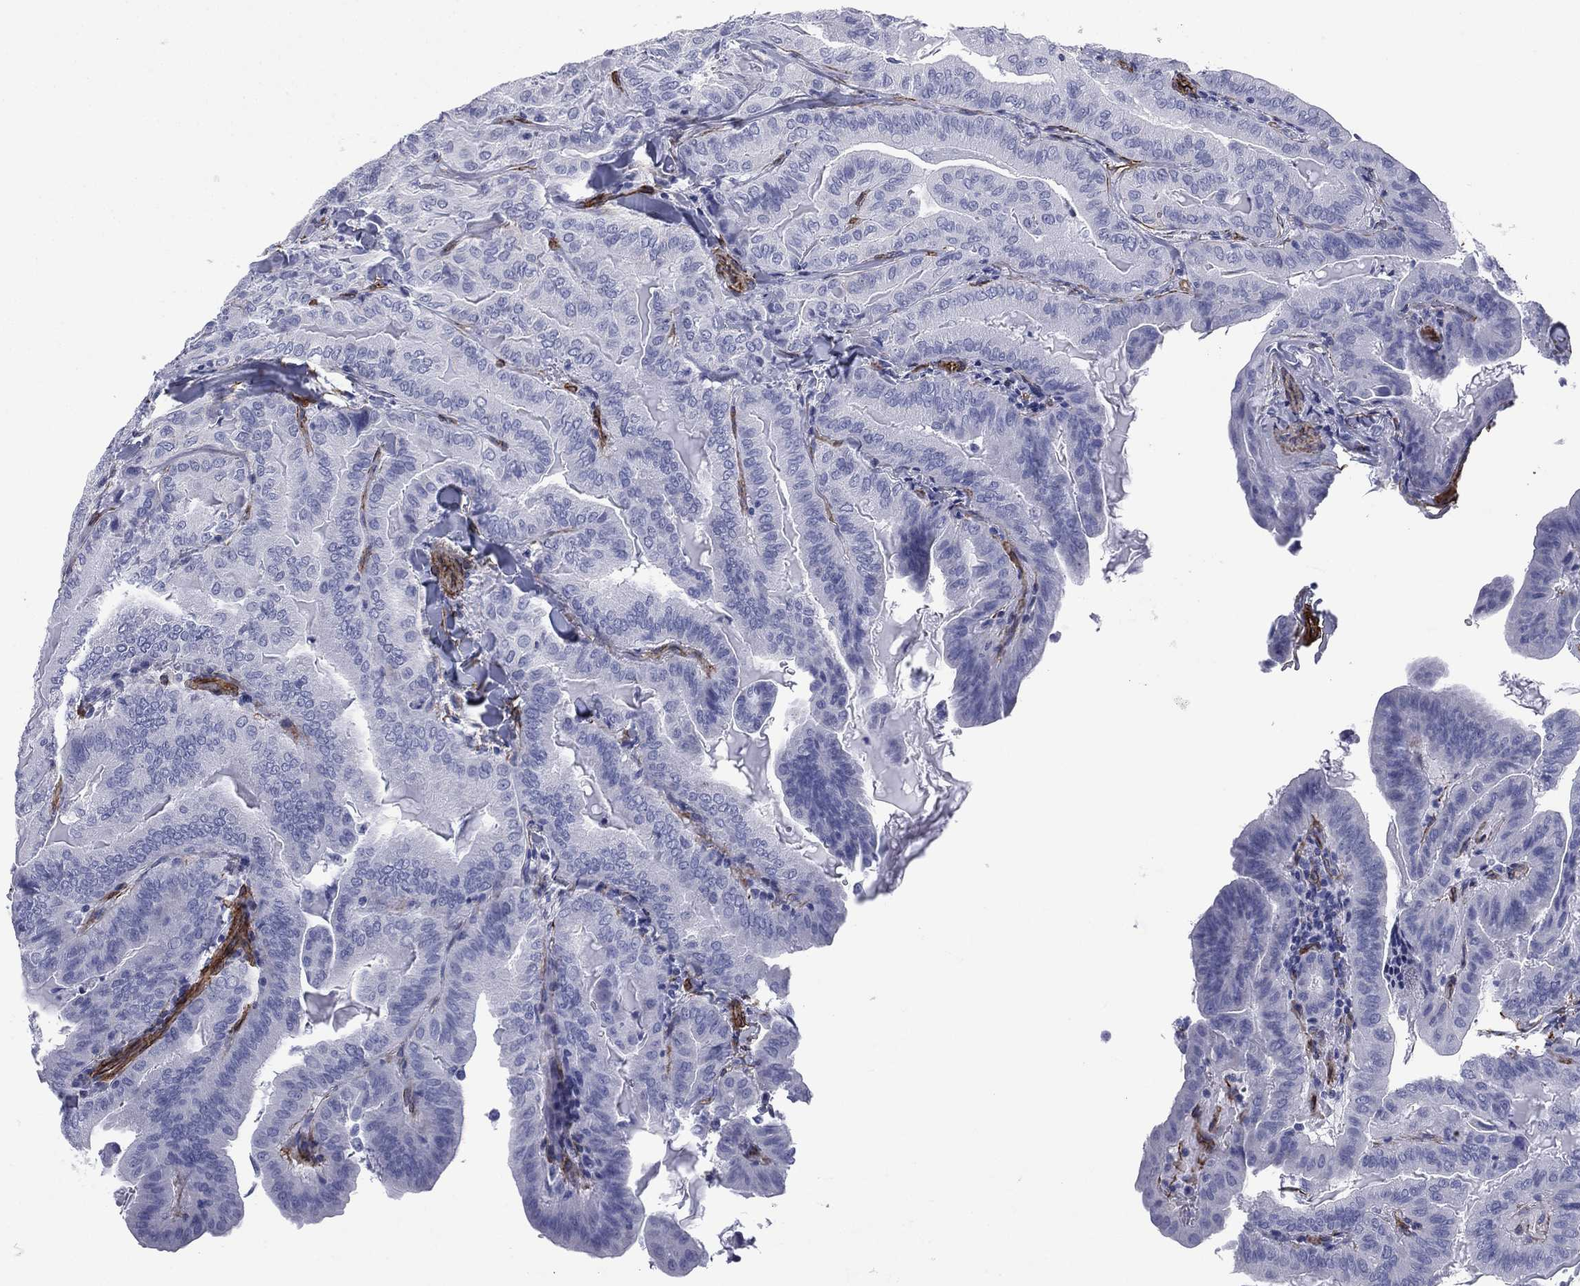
{"staining": {"intensity": "negative", "quantity": "none", "location": "none"}, "tissue": "thyroid cancer", "cell_type": "Tumor cells", "image_type": "cancer", "snomed": [{"axis": "morphology", "description": "Papillary adenocarcinoma, NOS"}, {"axis": "topography", "description": "Thyroid gland"}], "caption": "This photomicrograph is of thyroid cancer (papillary adenocarcinoma) stained with immunohistochemistry to label a protein in brown with the nuclei are counter-stained blue. There is no staining in tumor cells.", "gene": "CAVIN3", "patient": {"sex": "female", "age": 68}}